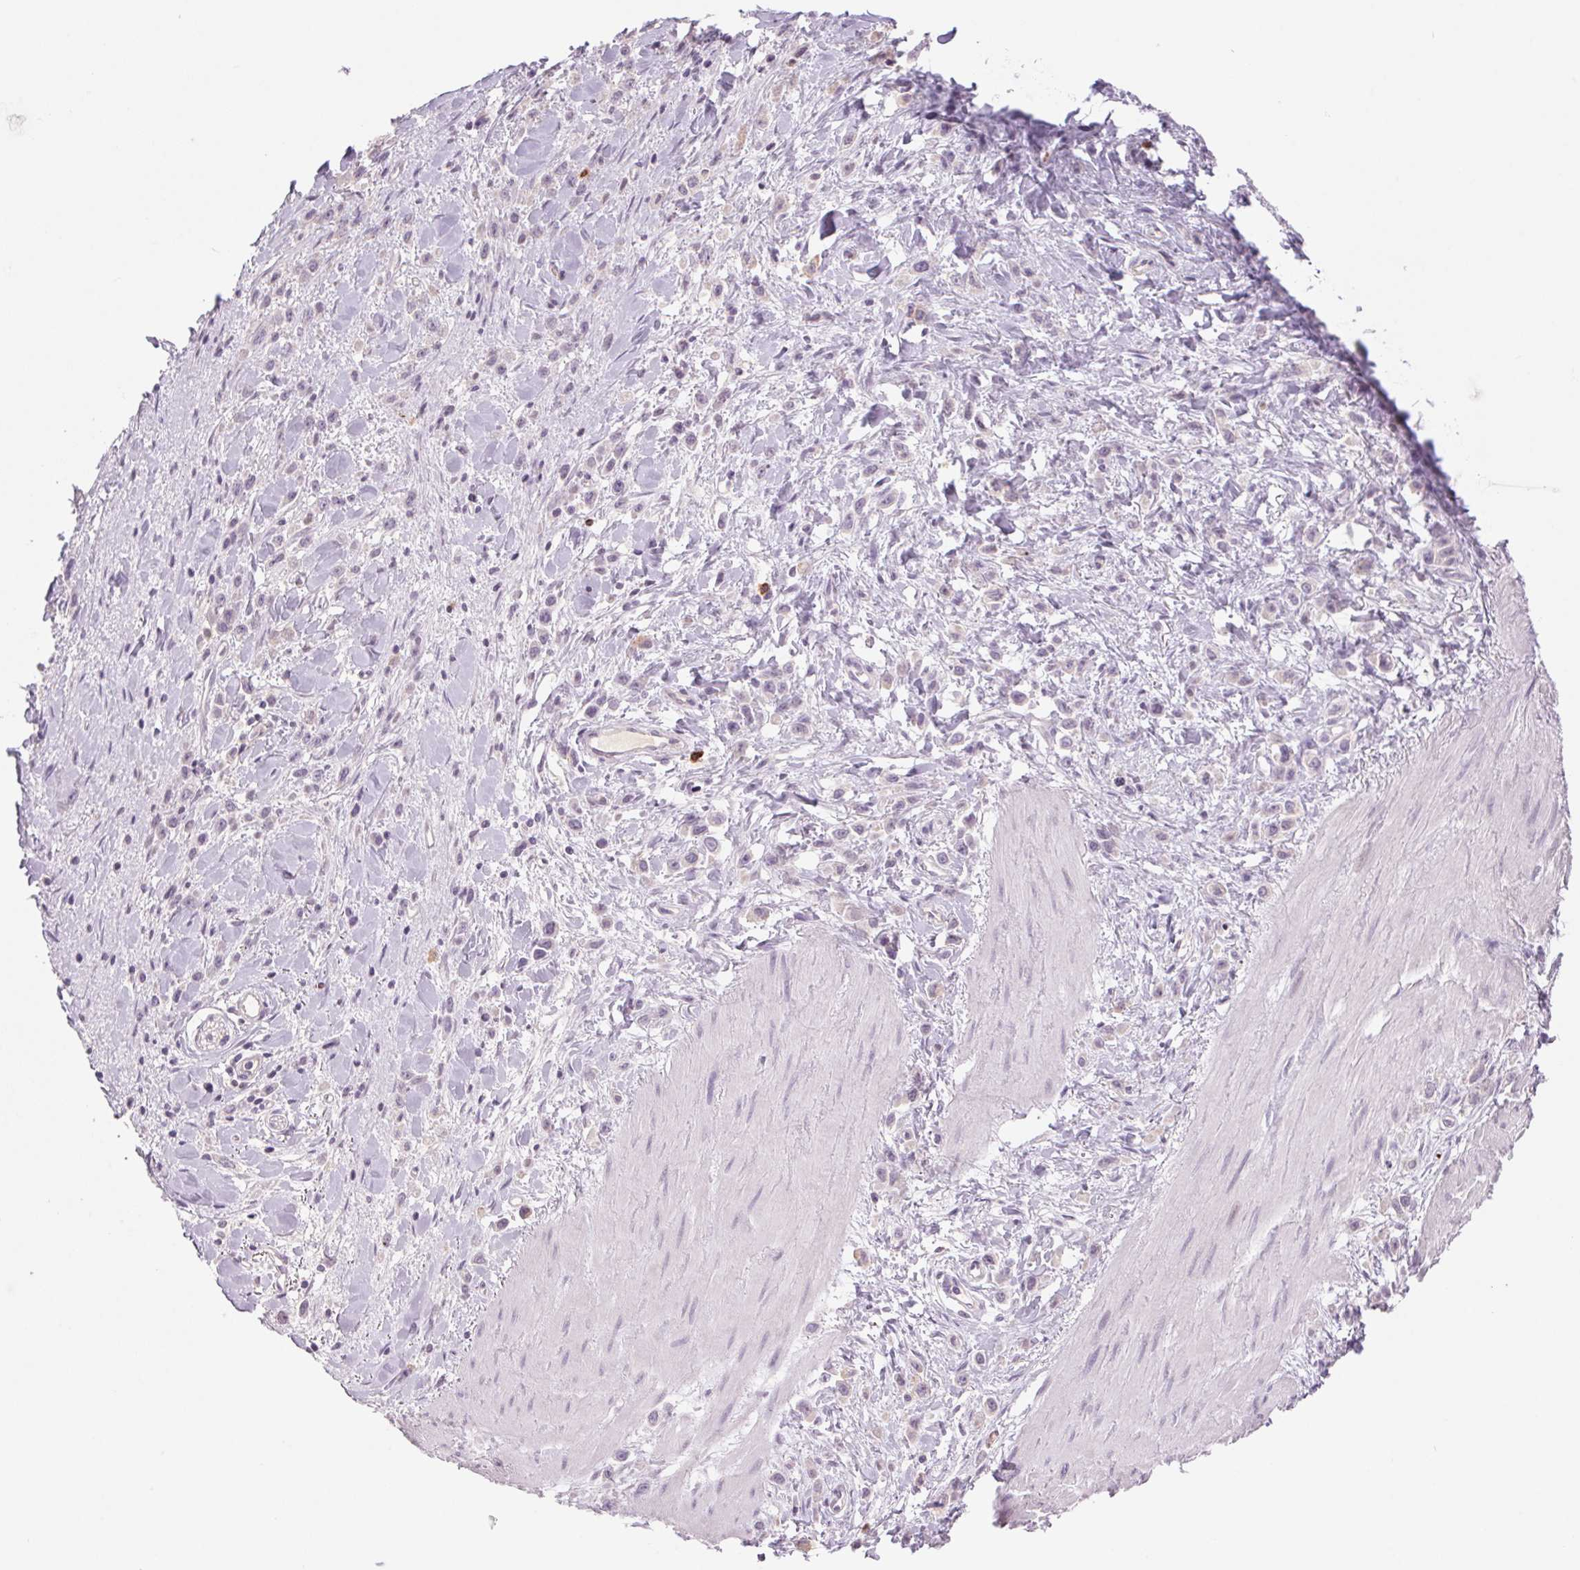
{"staining": {"intensity": "negative", "quantity": "none", "location": "none"}, "tissue": "stomach cancer", "cell_type": "Tumor cells", "image_type": "cancer", "snomed": [{"axis": "morphology", "description": "Adenocarcinoma, NOS"}, {"axis": "topography", "description": "Stomach"}], "caption": "High power microscopy image of an immunohistochemistry image of stomach adenocarcinoma, revealing no significant staining in tumor cells.", "gene": "KRT1", "patient": {"sex": "male", "age": 47}}